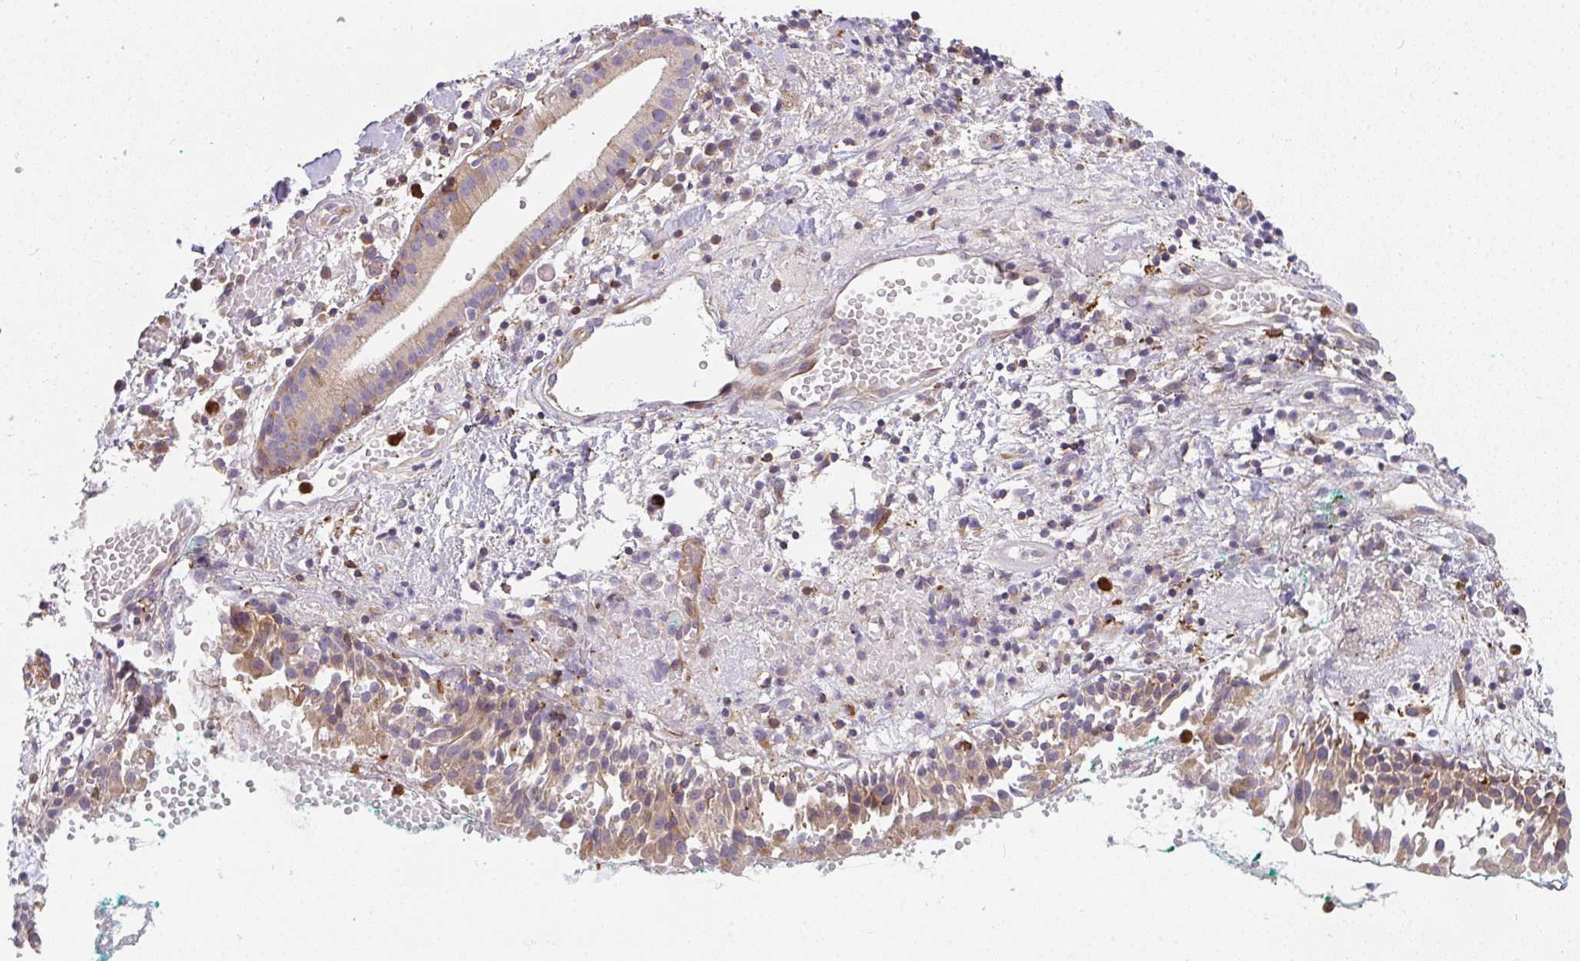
{"staining": {"intensity": "moderate", "quantity": "25%-75%", "location": "cytoplasmic/membranous"}, "tissue": "nasopharynx", "cell_type": "Respiratory epithelial cells", "image_type": "normal", "snomed": [{"axis": "morphology", "description": "Normal tissue, NOS"}, {"axis": "morphology", "description": "Basal cell carcinoma"}, {"axis": "topography", "description": "Cartilage tissue"}, {"axis": "topography", "description": "Nasopharynx"}, {"axis": "topography", "description": "Oral tissue"}], "caption": "Immunohistochemical staining of benign nasopharynx exhibits 25%-75% levels of moderate cytoplasmic/membranous protein expression in approximately 25%-75% of respiratory epithelial cells. The protein of interest is stained brown, and the nuclei are stained in blue (DAB (3,3'-diaminobenzidine) IHC with brightfield microscopy, high magnification).", "gene": "CSF3R", "patient": {"sex": "female", "age": 77}}